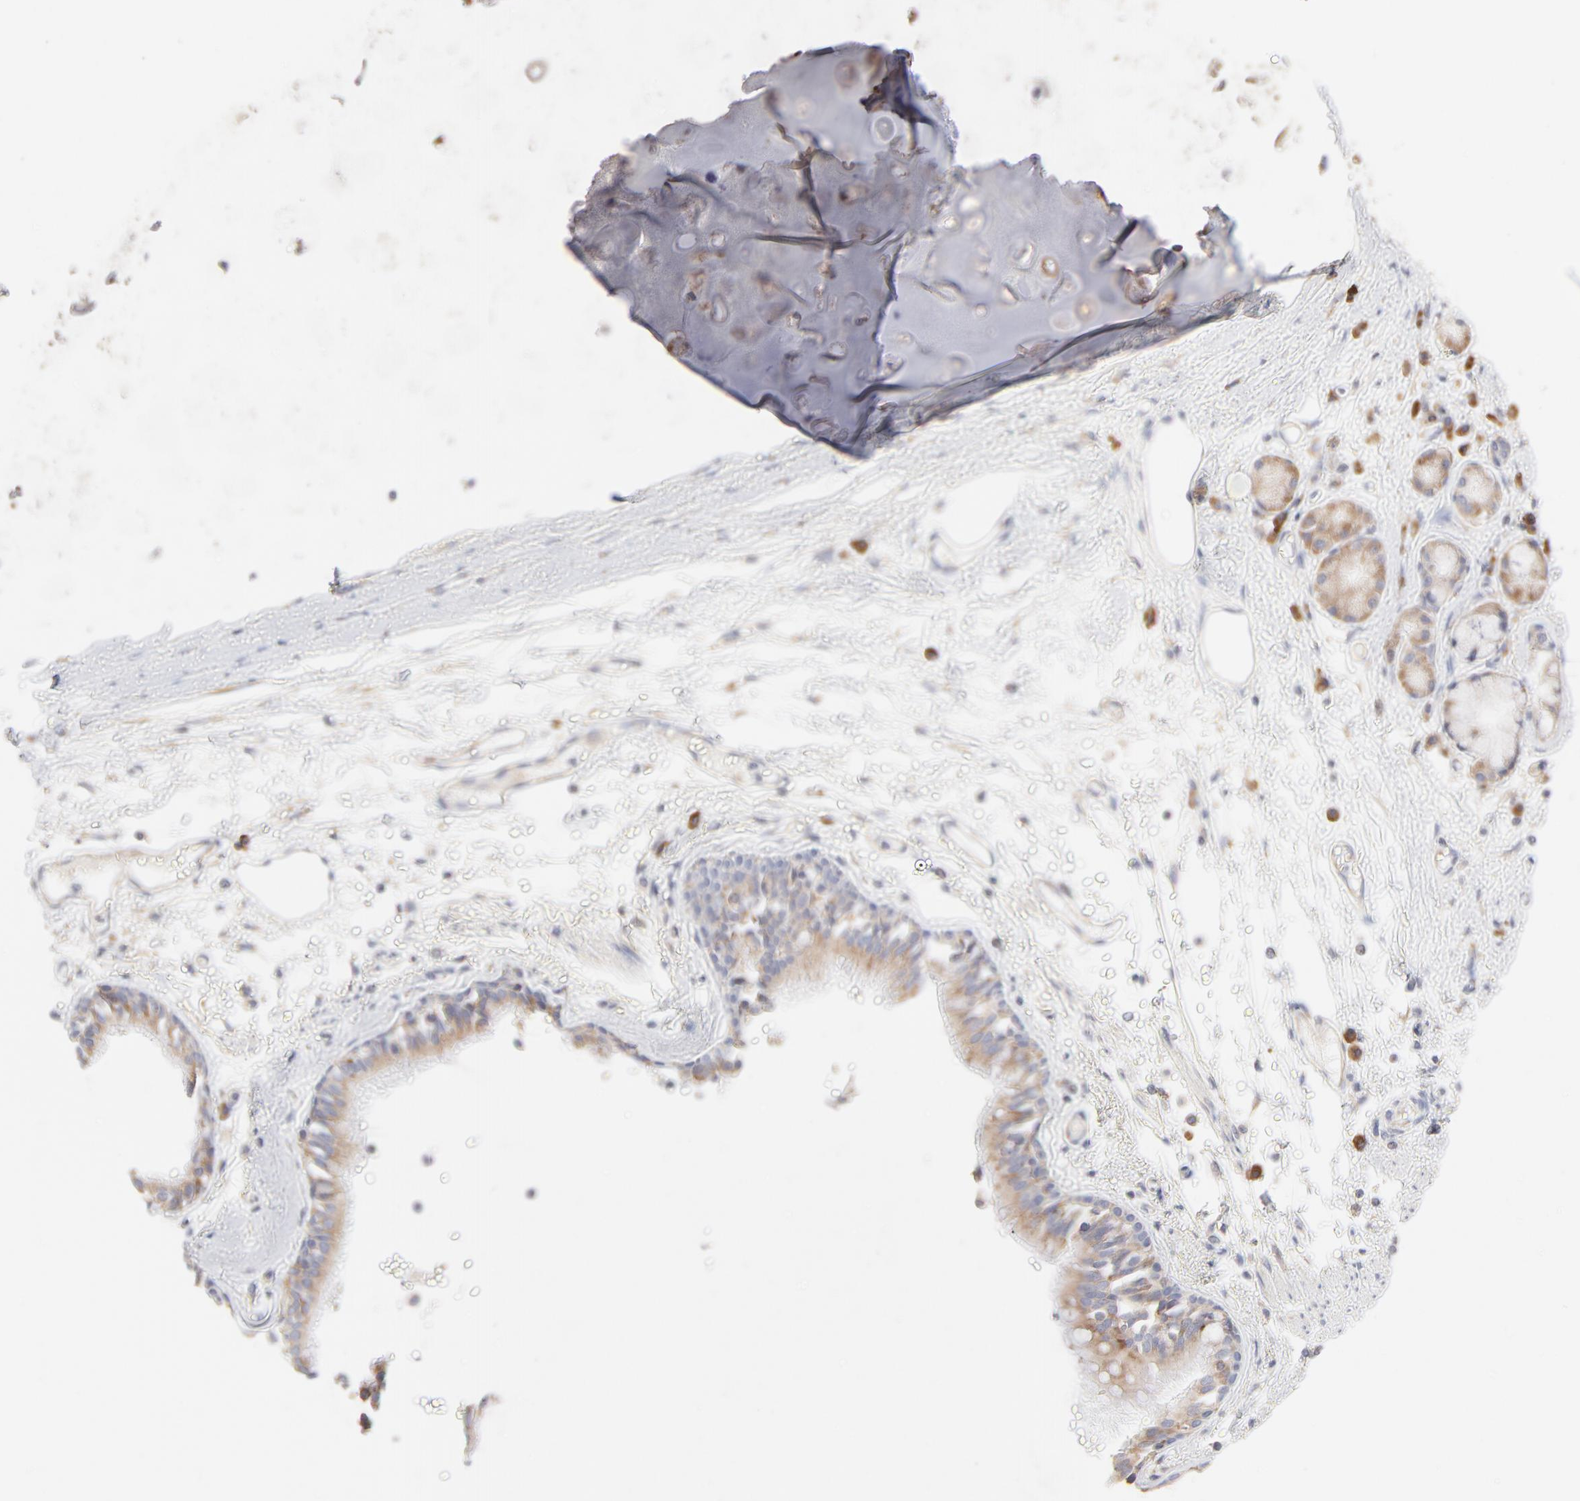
{"staining": {"intensity": "moderate", "quantity": ">75%", "location": "cytoplasmic/membranous"}, "tissue": "bronchus", "cell_type": "Respiratory epithelial cells", "image_type": "normal", "snomed": [{"axis": "morphology", "description": "Normal tissue, NOS"}, {"axis": "topography", "description": "Bronchus"}, {"axis": "topography", "description": "Lung"}], "caption": "Protein expression analysis of unremarkable bronchus displays moderate cytoplasmic/membranous expression in approximately >75% of respiratory epithelial cells. The protein is stained brown, and the nuclei are stained in blue (DAB (3,3'-diaminobenzidine) IHC with brightfield microscopy, high magnification).", "gene": "RPS21", "patient": {"sex": "female", "age": 56}}